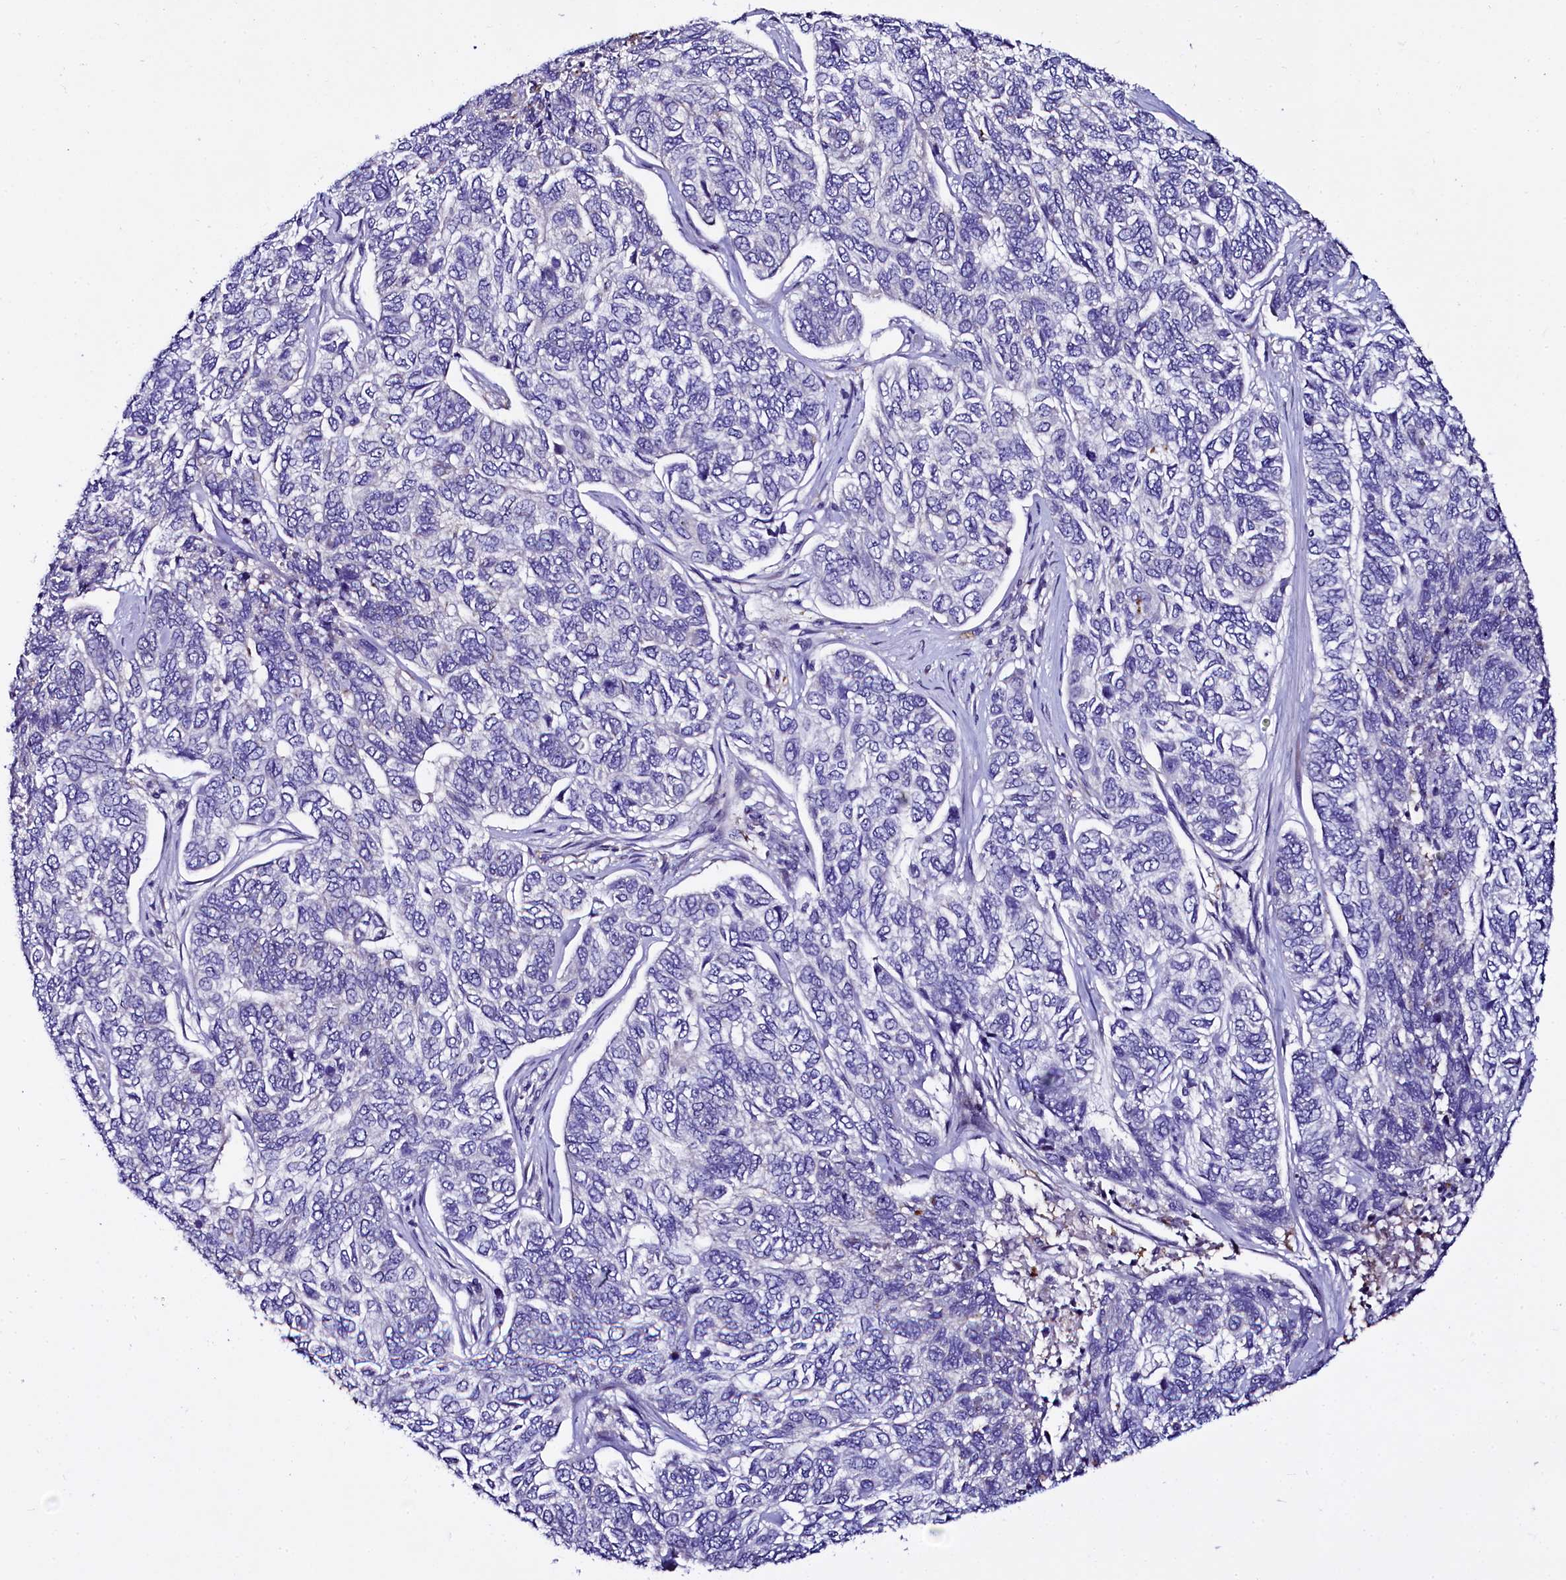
{"staining": {"intensity": "negative", "quantity": "none", "location": "none"}, "tissue": "skin cancer", "cell_type": "Tumor cells", "image_type": "cancer", "snomed": [{"axis": "morphology", "description": "Basal cell carcinoma"}, {"axis": "topography", "description": "Skin"}], "caption": "Immunohistochemistry (IHC) image of neoplastic tissue: human basal cell carcinoma (skin) stained with DAB (3,3'-diaminobenzidine) demonstrates no significant protein expression in tumor cells. (Stains: DAB immunohistochemistry with hematoxylin counter stain, Microscopy: brightfield microscopy at high magnification).", "gene": "OTOL1", "patient": {"sex": "female", "age": 65}}